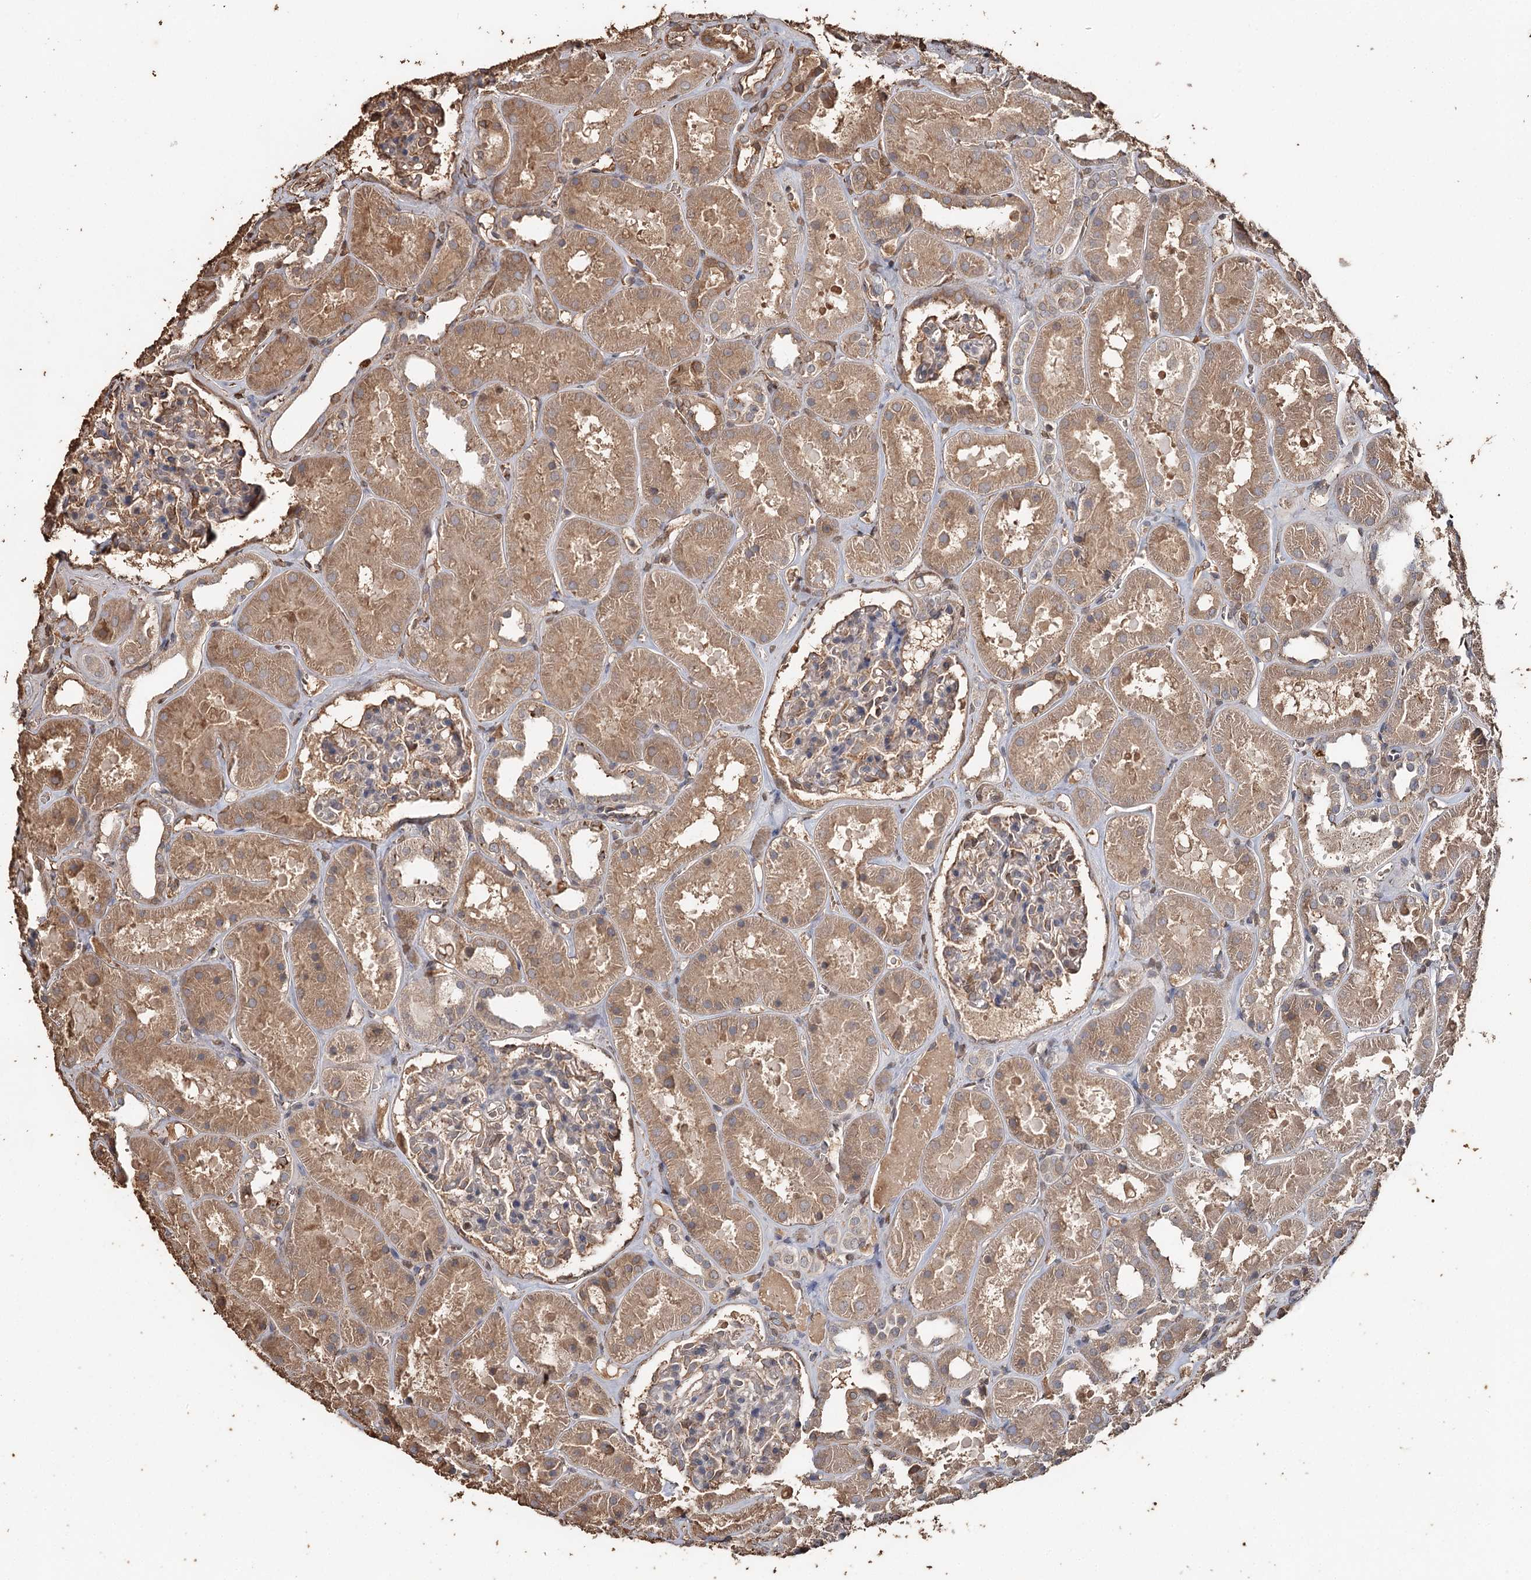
{"staining": {"intensity": "weak", "quantity": ">75%", "location": "cytoplasmic/membranous"}, "tissue": "kidney", "cell_type": "Cells in glomeruli", "image_type": "normal", "snomed": [{"axis": "morphology", "description": "Normal tissue, NOS"}, {"axis": "topography", "description": "Kidney"}], "caption": "About >75% of cells in glomeruli in benign human kidney exhibit weak cytoplasmic/membranous protein positivity as visualized by brown immunohistochemical staining.", "gene": "SYVN1", "patient": {"sex": "female", "age": 41}}